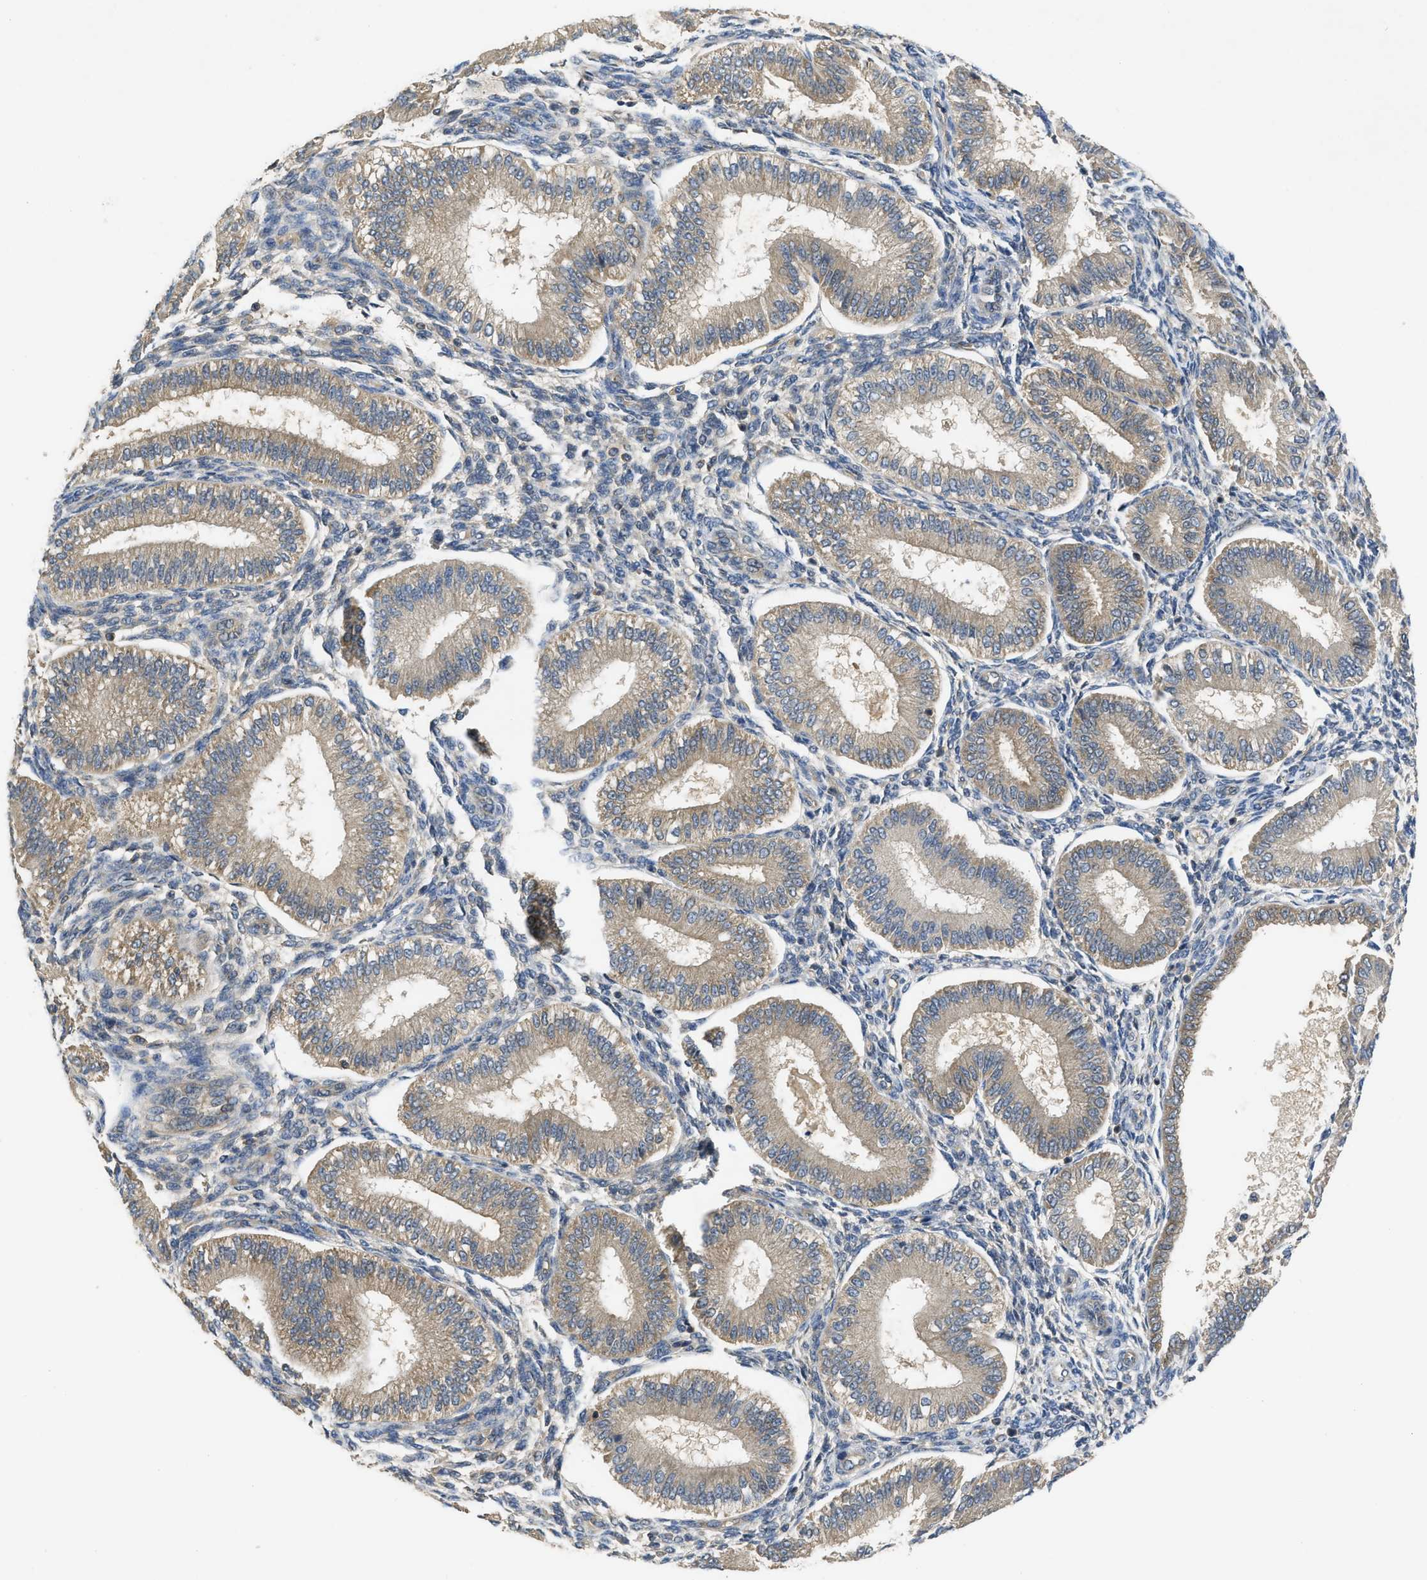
{"staining": {"intensity": "weak", "quantity": "<25%", "location": "cytoplasmic/membranous"}, "tissue": "endometrium", "cell_type": "Cells in endometrial stroma", "image_type": "normal", "snomed": [{"axis": "morphology", "description": "Normal tissue, NOS"}, {"axis": "topography", "description": "Endometrium"}], "caption": "IHC image of normal endometrium stained for a protein (brown), which exhibits no expression in cells in endometrial stroma. Brightfield microscopy of immunohistochemistry (IHC) stained with DAB (3,3'-diaminobenzidine) (brown) and hematoxylin (blue), captured at high magnification.", "gene": "PPP3CA", "patient": {"sex": "female", "age": 39}}